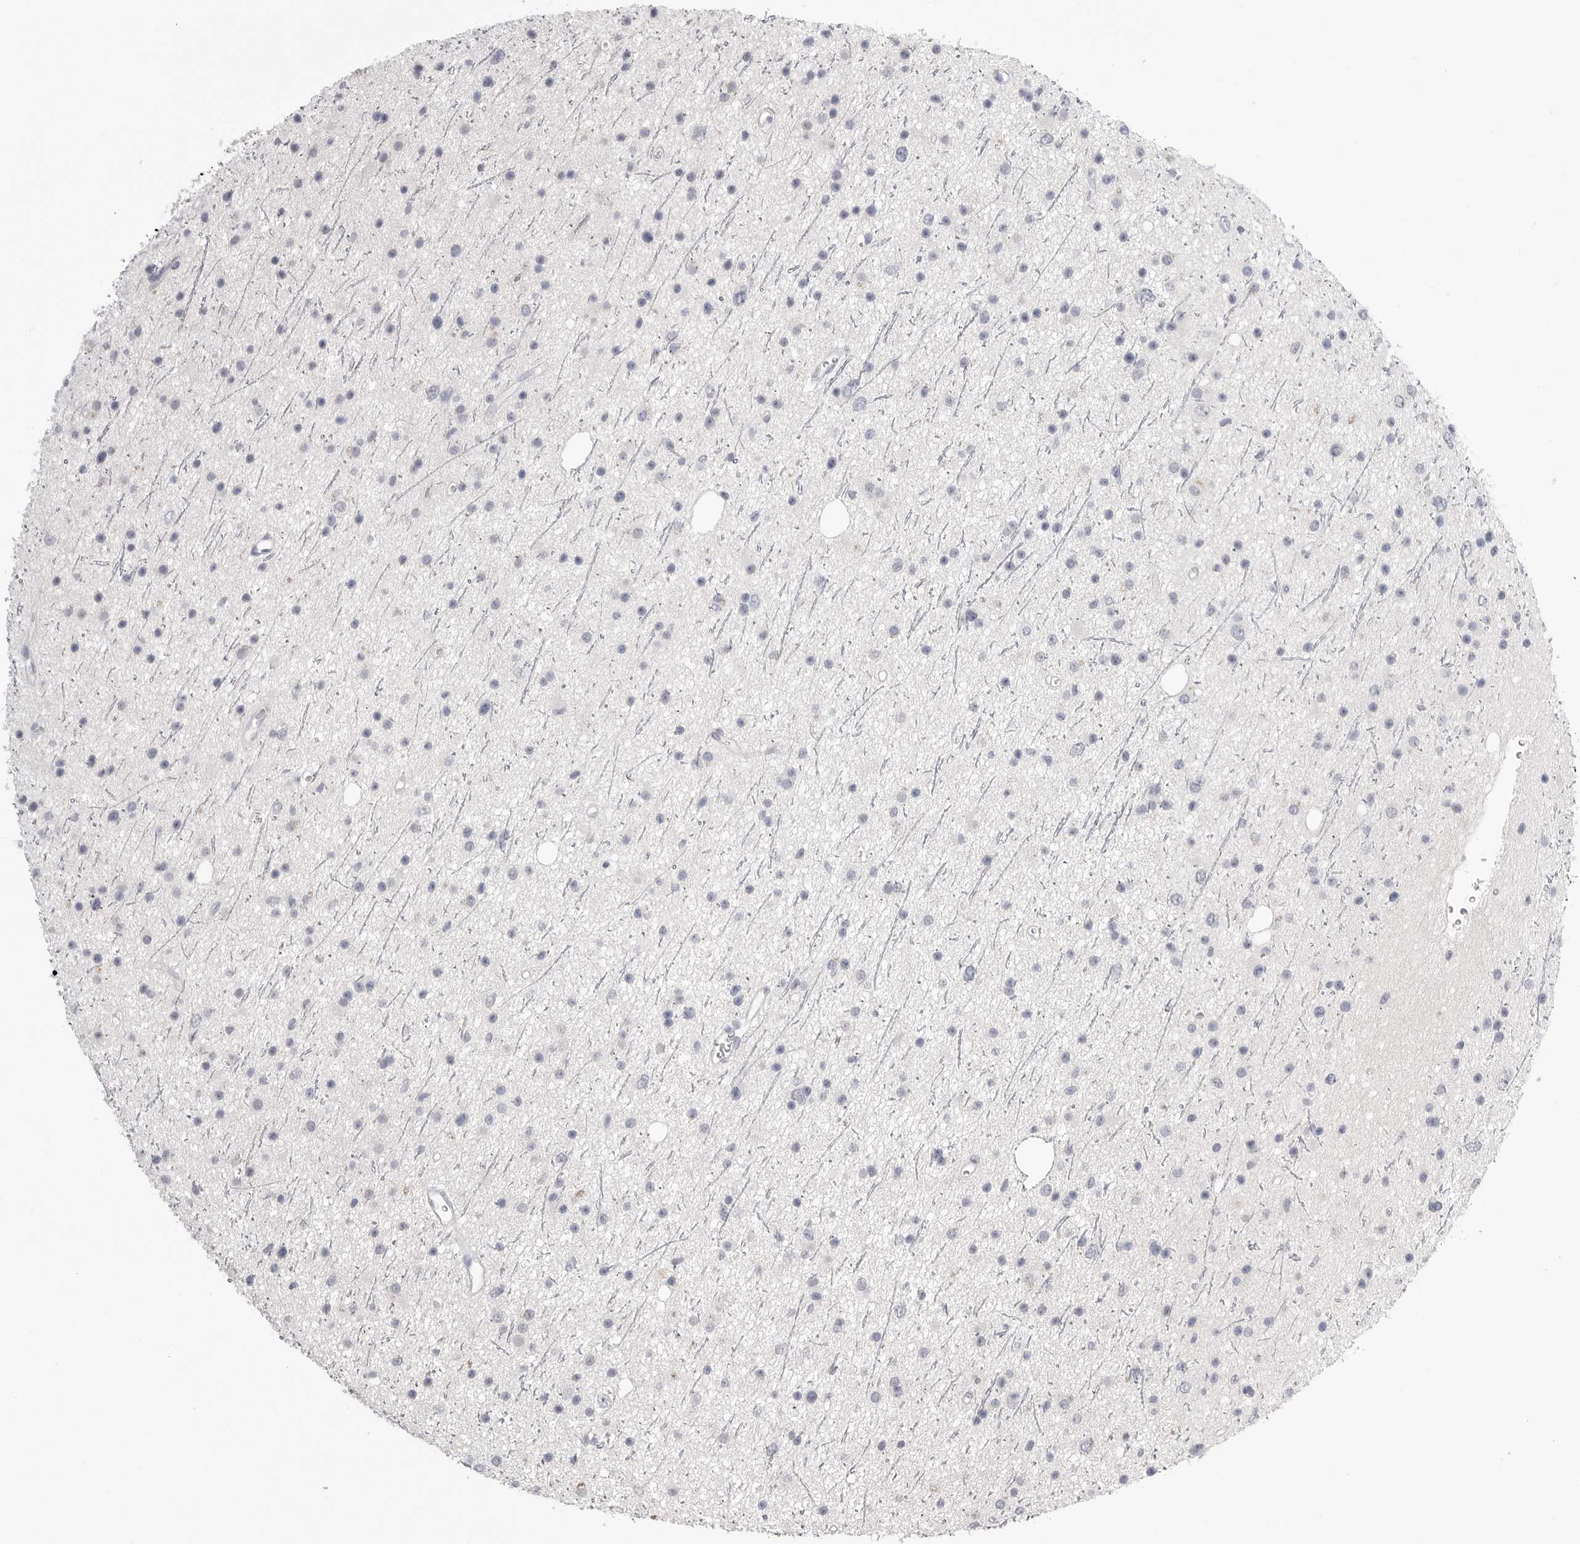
{"staining": {"intensity": "negative", "quantity": "none", "location": "none"}, "tissue": "glioma", "cell_type": "Tumor cells", "image_type": "cancer", "snomed": [{"axis": "morphology", "description": "Glioma, malignant, Low grade"}, {"axis": "topography", "description": "Cerebral cortex"}], "caption": "Human glioma stained for a protein using immunohistochemistry reveals no expression in tumor cells.", "gene": "CPB1", "patient": {"sex": "female", "age": 39}}